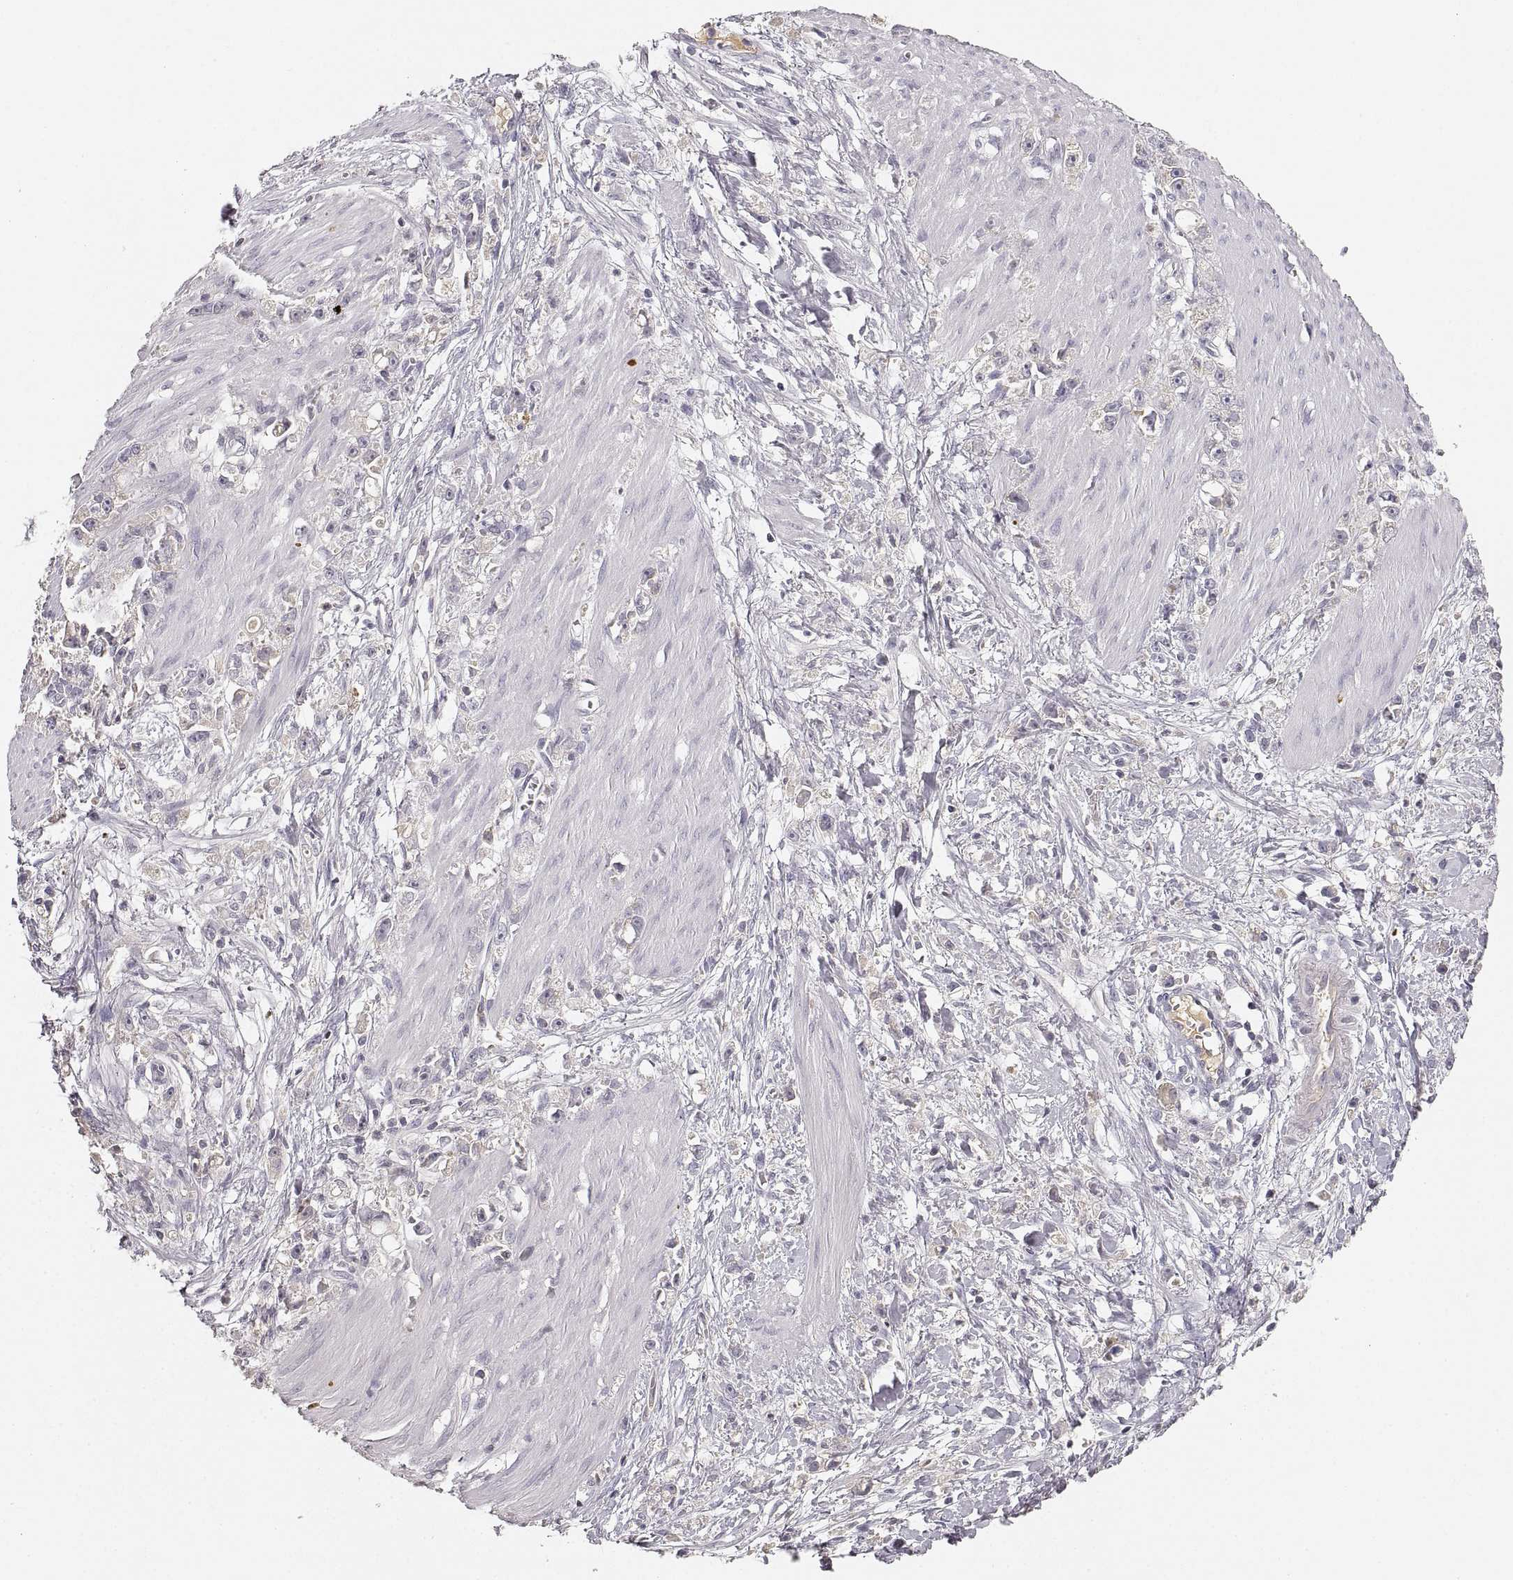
{"staining": {"intensity": "negative", "quantity": "none", "location": "none"}, "tissue": "stomach cancer", "cell_type": "Tumor cells", "image_type": "cancer", "snomed": [{"axis": "morphology", "description": "Adenocarcinoma, NOS"}, {"axis": "topography", "description": "Stomach"}], "caption": "This image is of stomach adenocarcinoma stained with immunohistochemistry to label a protein in brown with the nuclei are counter-stained blue. There is no staining in tumor cells.", "gene": "RUNDC3A", "patient": {"sex": "female", "age": 59}}